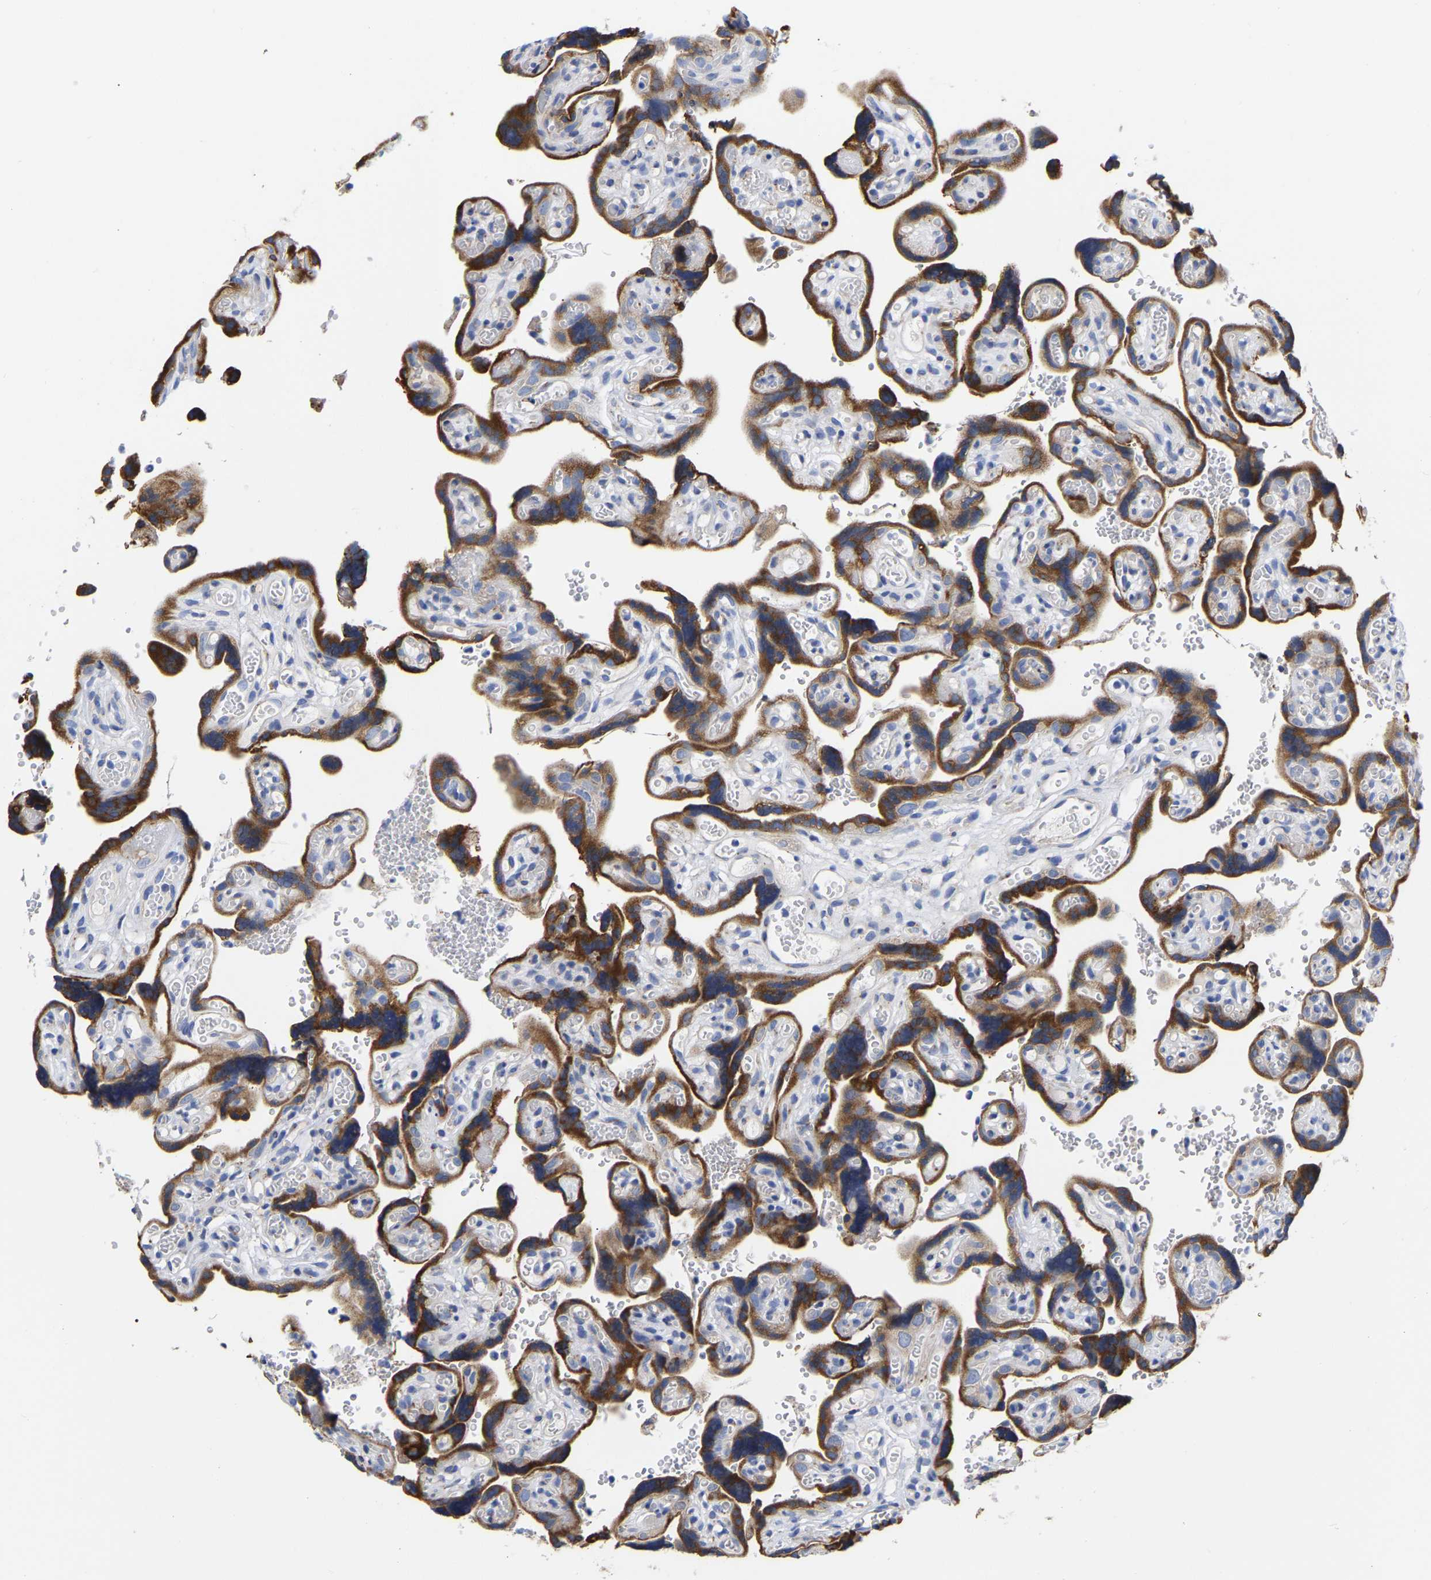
{"staining": {"intensity": "moderate", "quantity": "<25%", "location": "cytoplasmic/membranous"}, "tissue": "placenta", "cell_type": "Decidual cells", "image_type": "normal", "snomed": [{"axis": "morphology", "description": "Normal tissue, NOS"}, {"axis": "topography", "description": "Placenta"}], "caption": "The micrograph shows a brown stain indicating the presence of a protein in the cytoplasmic/membranous of decidual cells in placenta. (DAB IHC with brightfield microscopy, high magnification).", "gene": "CFAP298", "patient": {"sex": "female", "age": 30}}